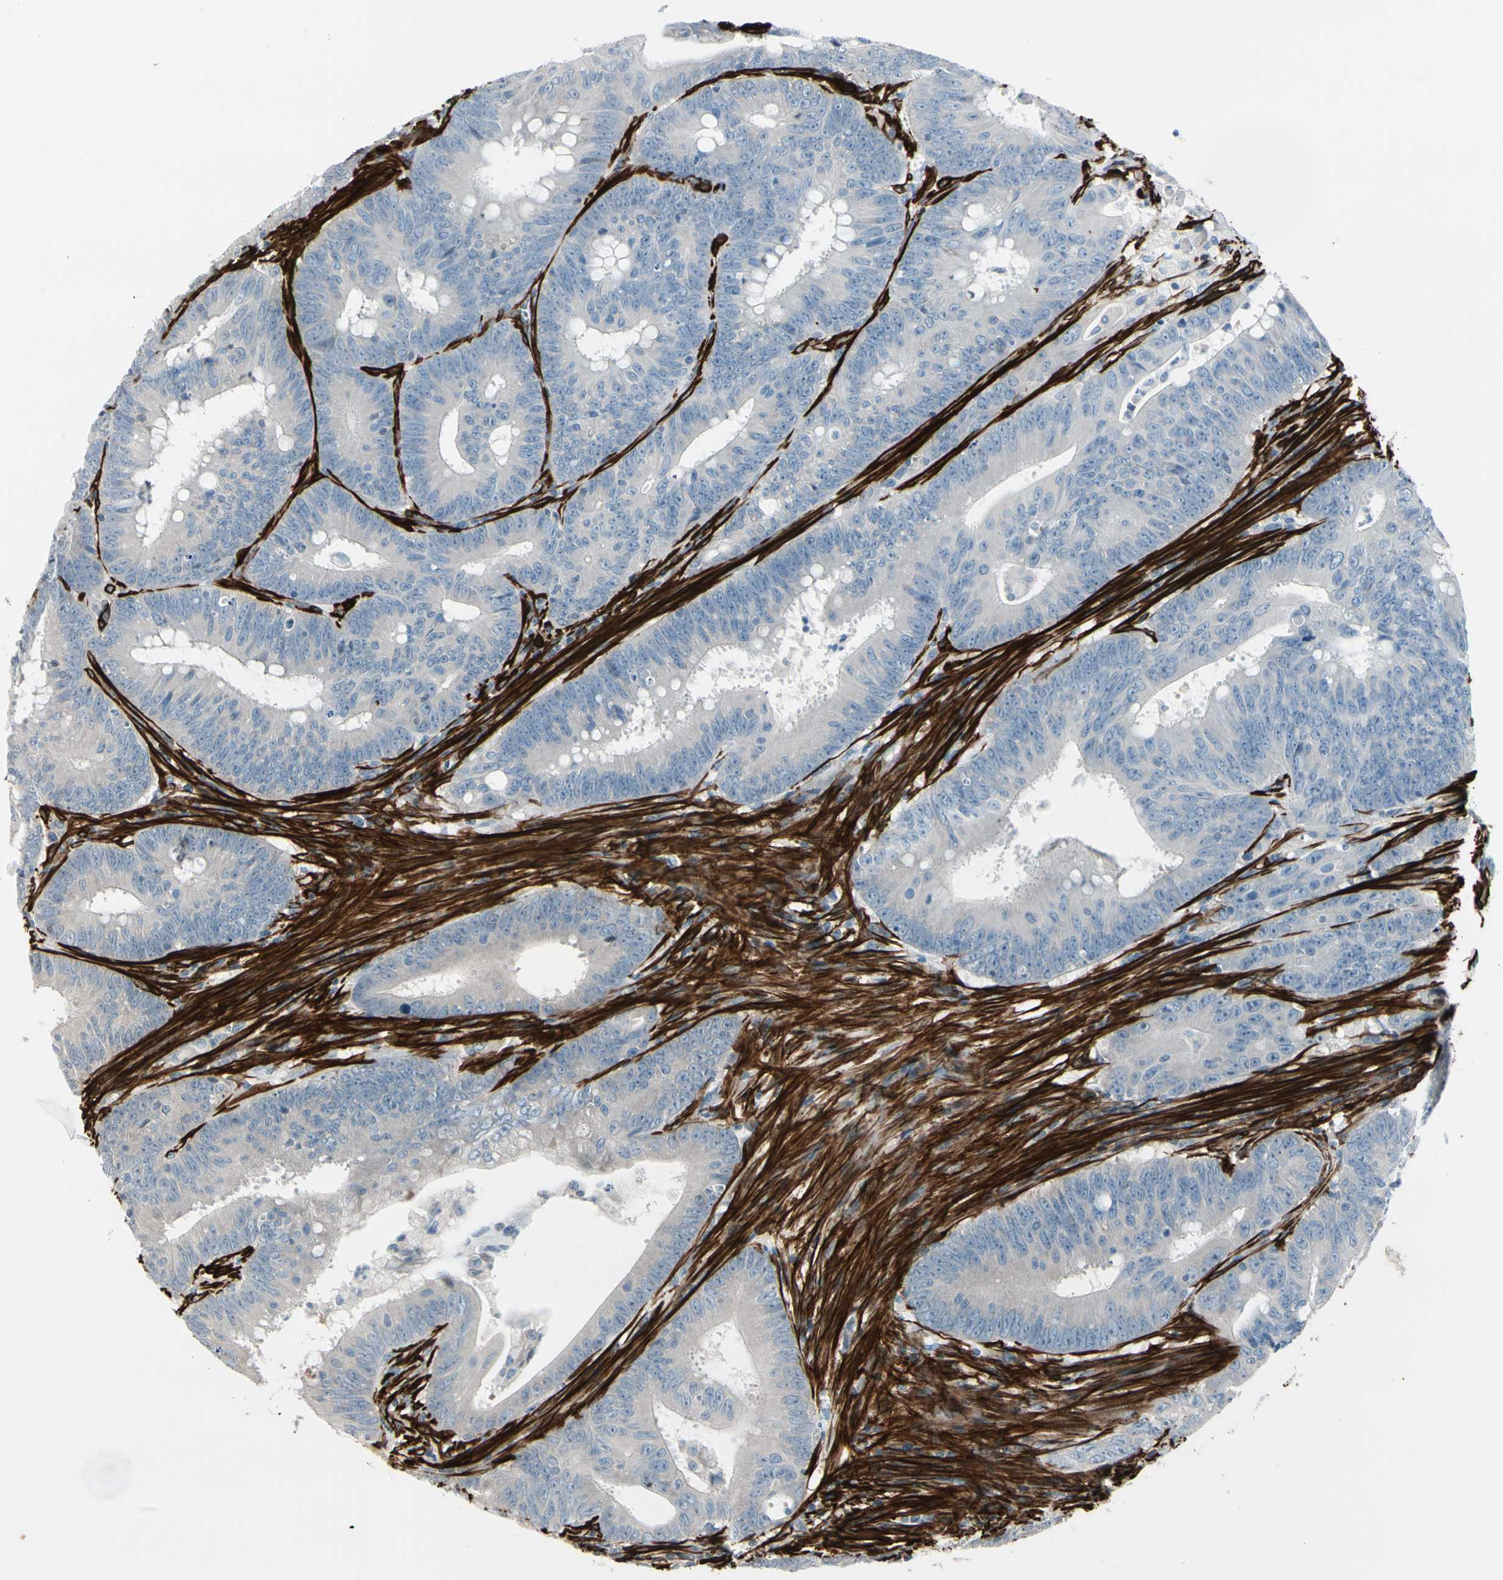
{"staining": {"intensity": "negative", "quantity": "none", "location": "none"}, "tissue": "colorectal cancer", "cell_type": "Tumor cells", "image_type": "cancer", "snomed": [{"axis": "morphology", "description": "Adenocarcinoma, NOS"}, {"axis": "topography", "description": "Colon"}], "caption": "IHC photomicrograph of colorectal cancer (adenocarcinoma) stained for a protein (brown), which displays no staining in tumor cells.", "gene": "CALD1", "patient": {"sex": "male", "age": 45}}